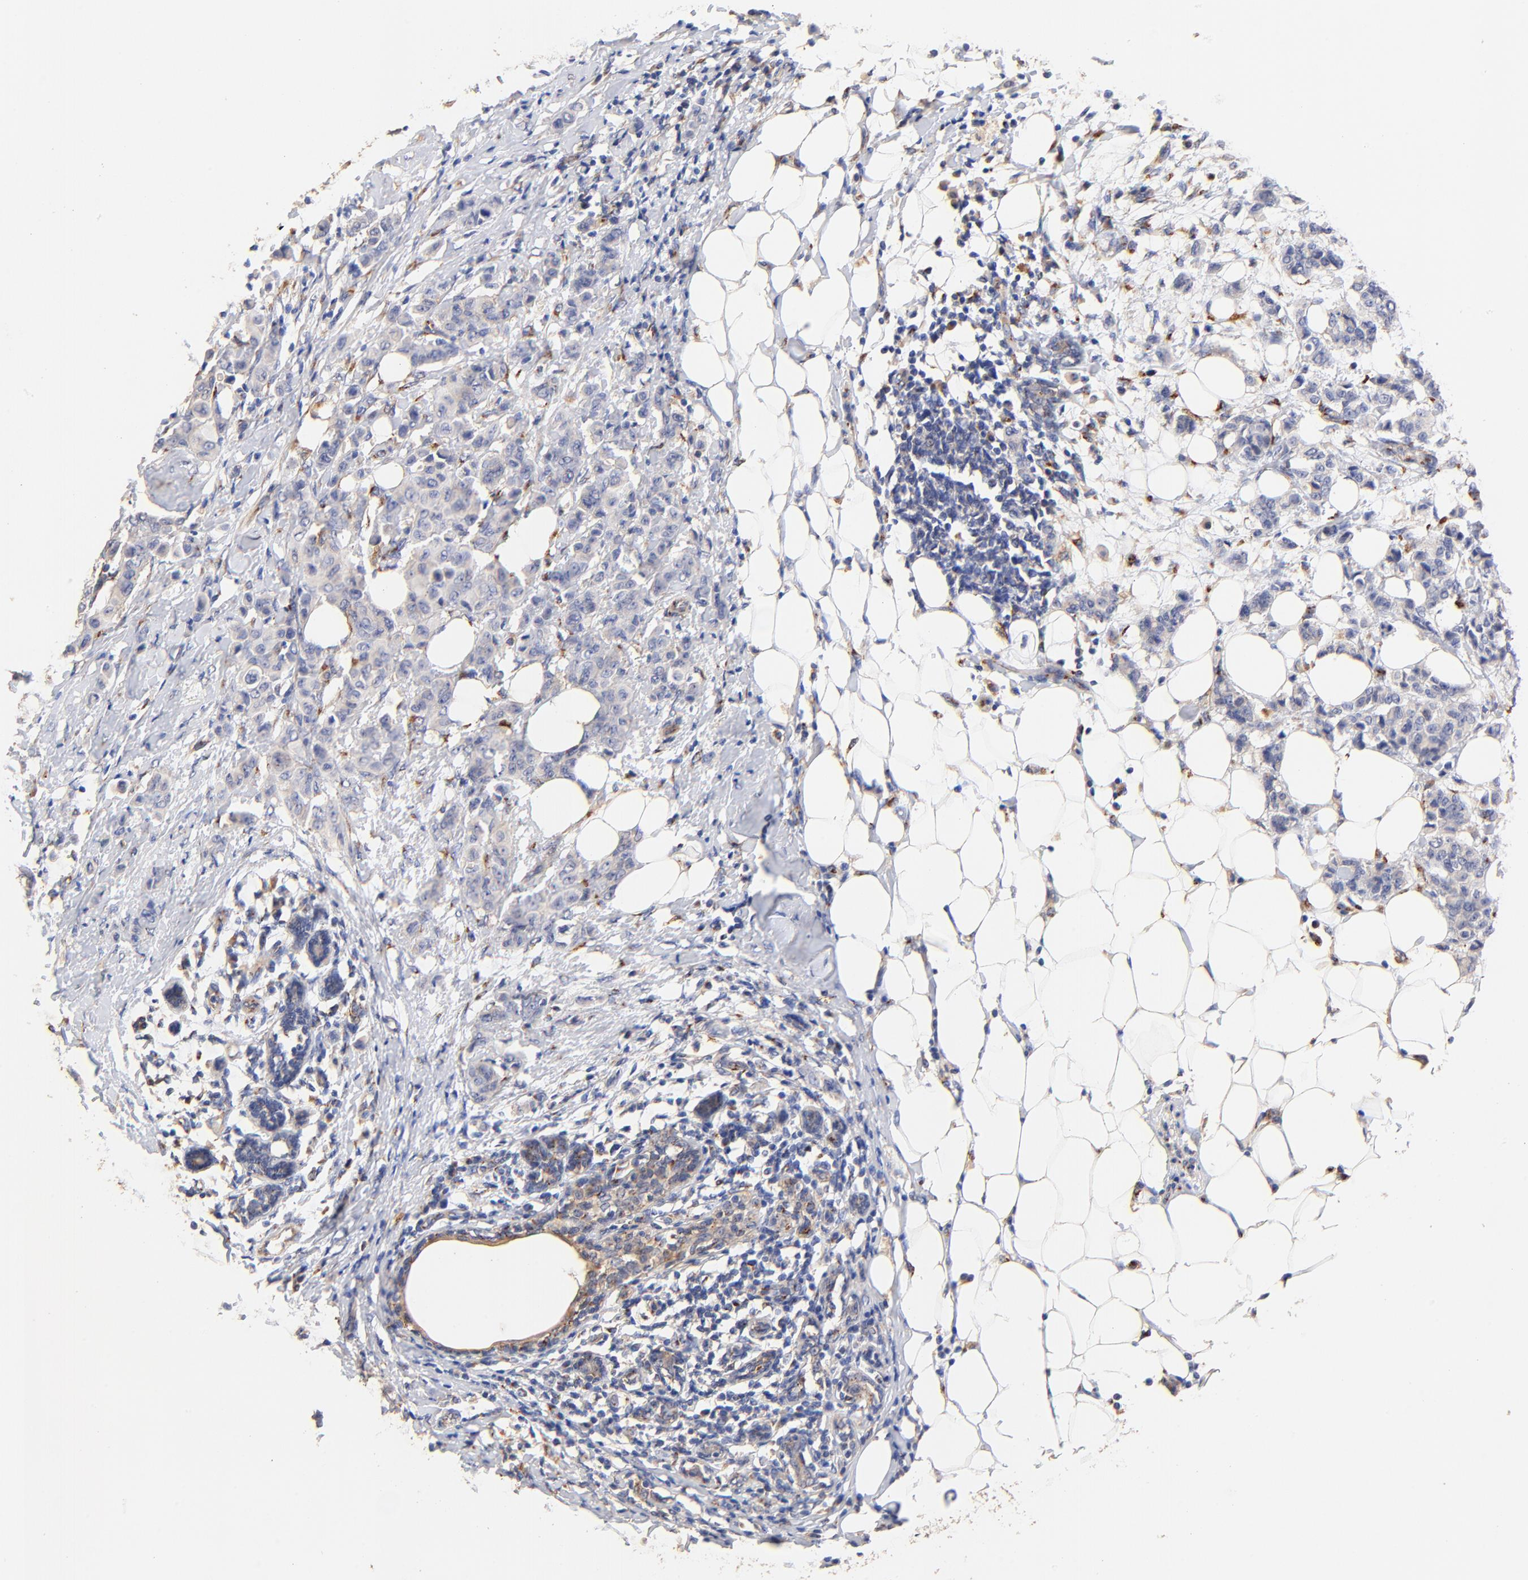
{"staining": {"intensity": "negative", "quantity": "none", "location": "none"}, "tissue": "breast cancer", "cell_type": "Tumor cells", "image_type": "cancer", "snomed": [{"axis": "morphology", "description": "Duct carcinoma"}, {"axis": "topography", "description": "Breast"}], "caption": "Image shows no protein positivity in tumor cells of infiltrating ductal carcinoma (breast) tissue.", "gene": "FMNL3", "patient": {"sex": "female", "age": 40}}